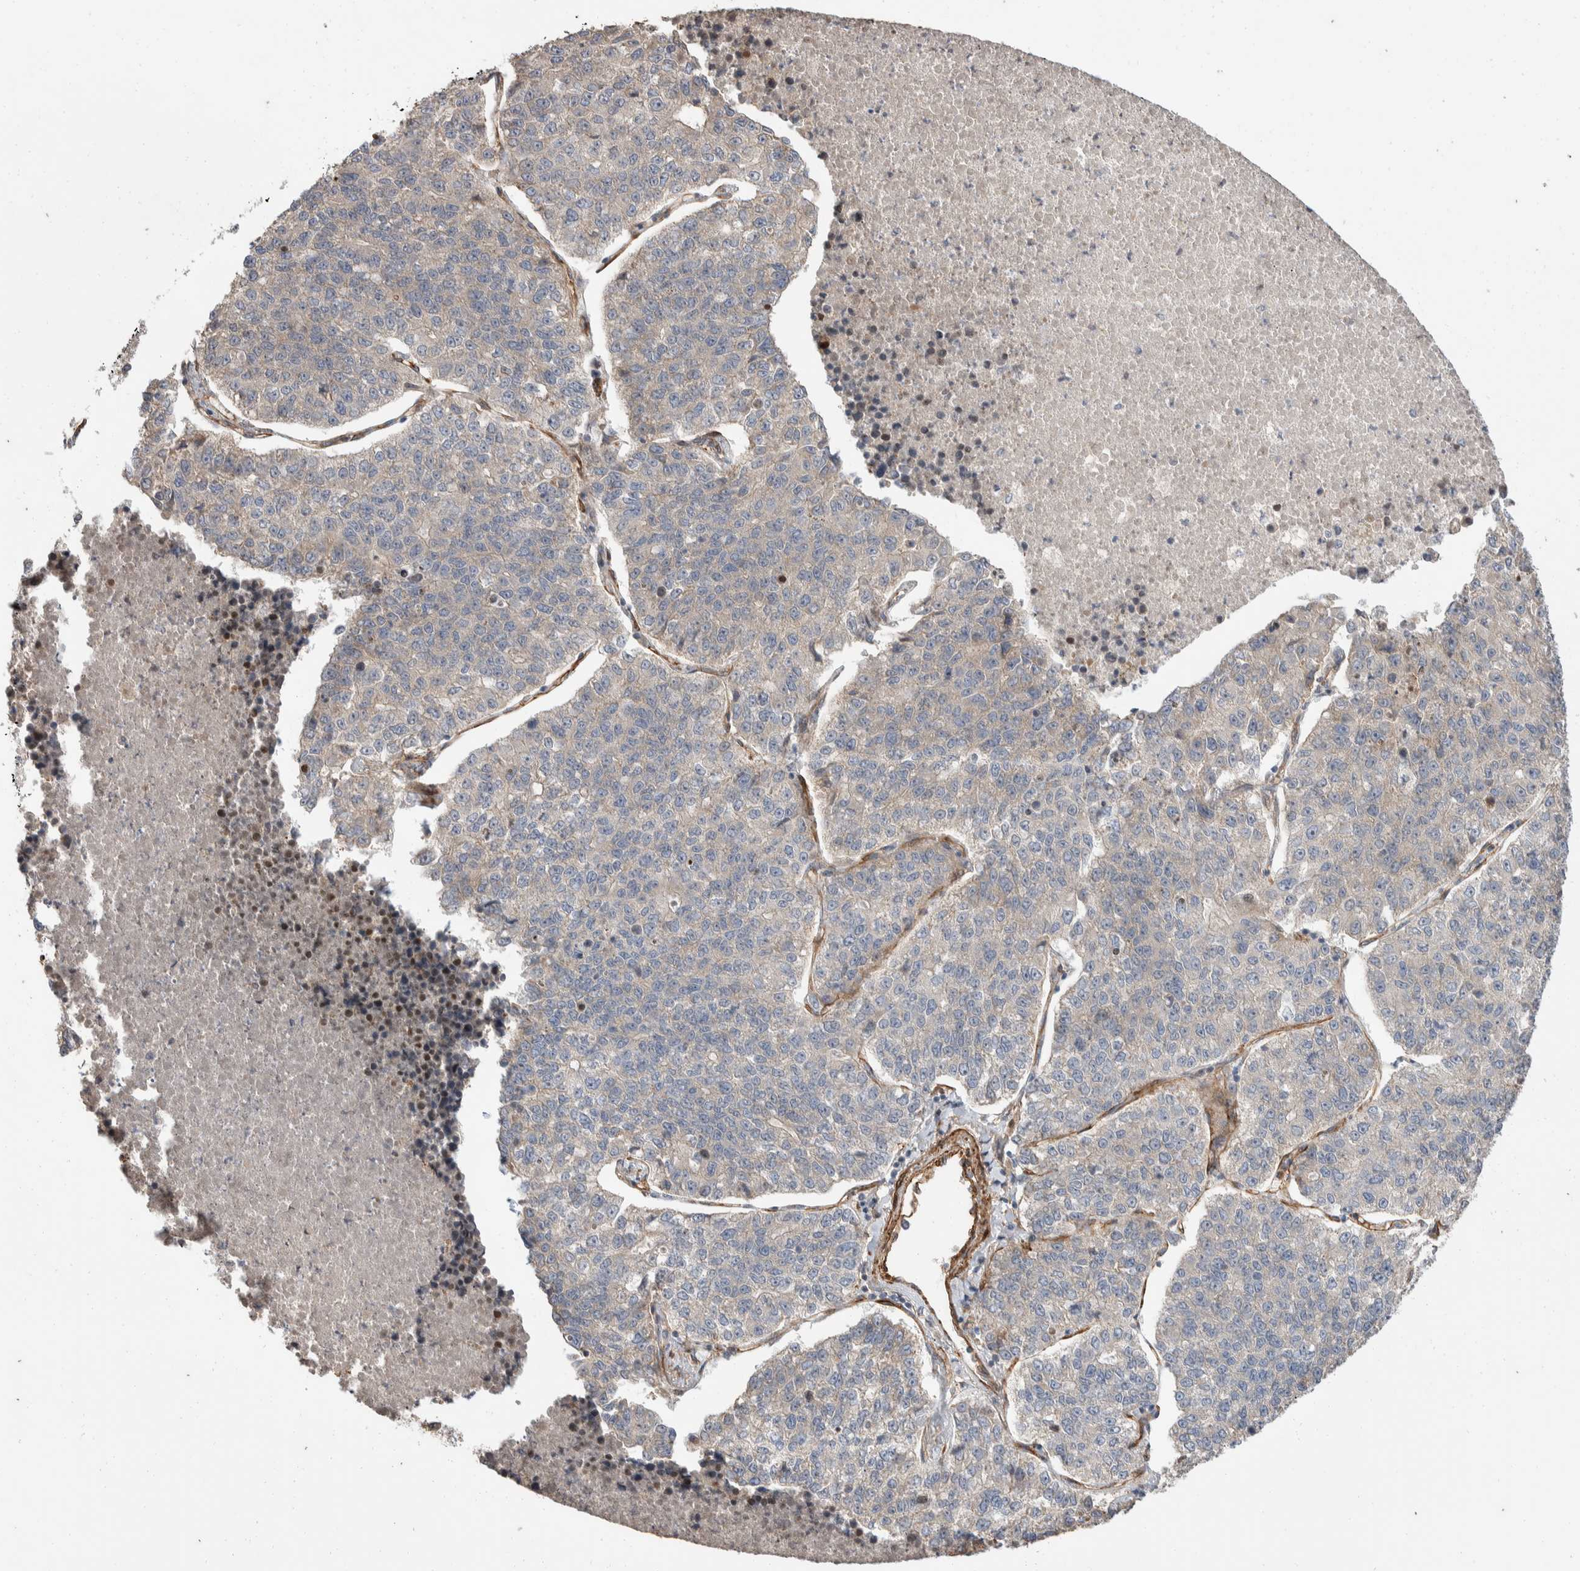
{"staining": {"intensity": "negative", "quantity": "none", "location": "none"}, "tissue": "lung cancer", "cell_type": "Tumor cells", "image_type": "cancer", "snomed": [{"axis": "morphology", "description": "Adenocarcinoma, NOS"}, {"axis": "topography", "description": "Lung"}], "caption": "Immunohistochemistry of lung cancer demonstrates no positivity in tumor cells. (Stains: DAB immunohistochemistry with hematoxylin counter stain, Microscopy: brightfield microscopy at high magnification).", "gene": "ERC1", "patient": {"sex": "male", "age": 49}}